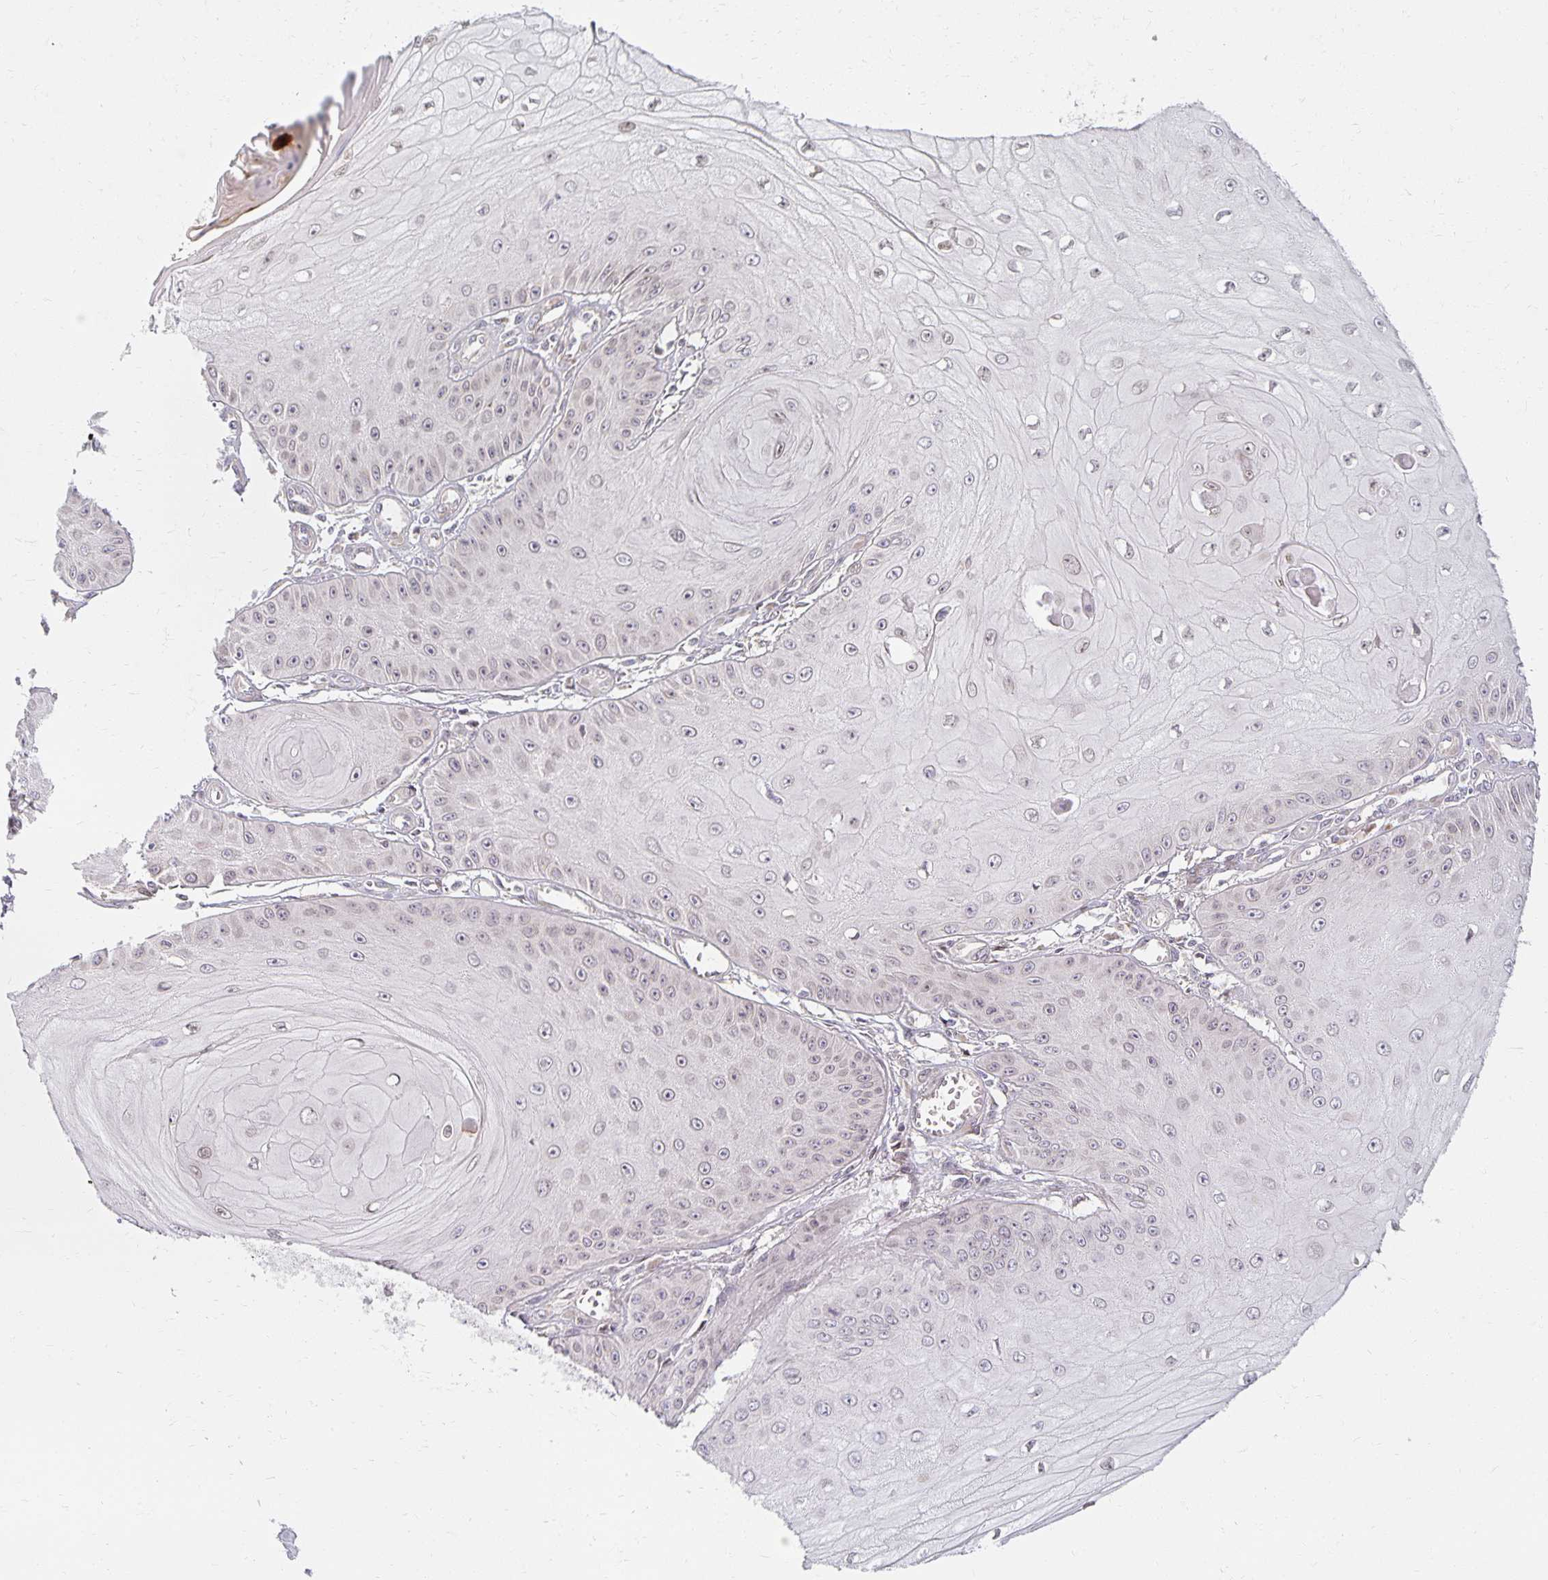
{"staining": {"intensity": "weak", "quantity": "<25%", "location": "nuclear"}, "tissue": "skin cancer", "cell_type": "Tumor cells", "image_type": "cancer", "snomed": [{"axis": "morphology", "description": "Squamous cell carcinoma, NOS"}, {"axis": "topography", "description": "Skin"}], "caption": "A histopathology image of human skin squamous cell carcinoma is negative for staining in tumor cells.", "gene": "EHF", "patient": {"sex": "male", "age": 70}}